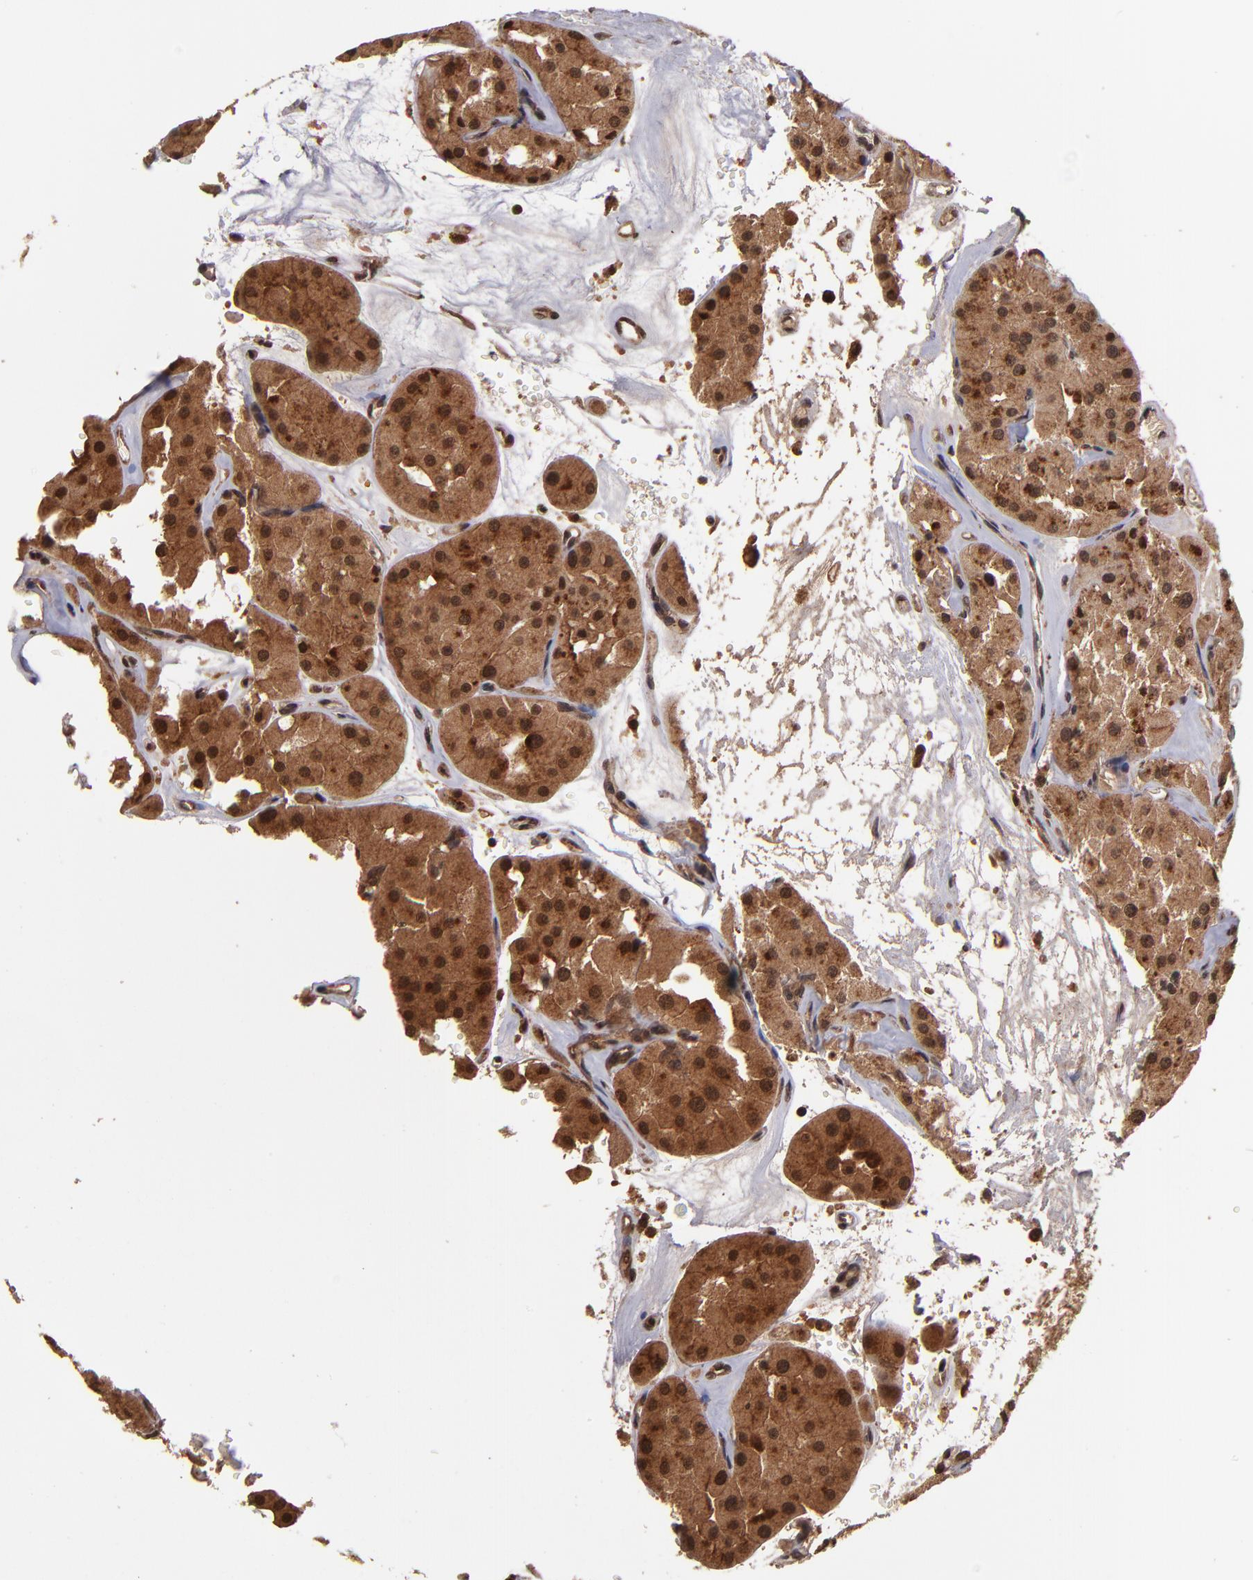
{"staining": {"intensity": "strong", "quantity": ">75%", "location": "cytoplasmic/membranous,nuclear"}, "tissue": "renal cancer", "cell_type": "Tumor cells", "image_type": "cancer", "snomed": [{"axis": "morphology", "description": "Adenocarcinoma, uncertain malignant potential"}, {"axis": "topography", "description": "Kidney"}], "caption": "The image reveals staining of renal adenocarcinoma,  uncertain malignant potential, revealing strong cytoplasmic/membranous and nuclear protein positivity (brown color) within tumor cells. (DAB (3,3'-diaminobenzidine) = brown stain, brightfield microscopy at high magnification).", "gene": "NFE2L2", "patient": {"sex": "male", "age": 63}}